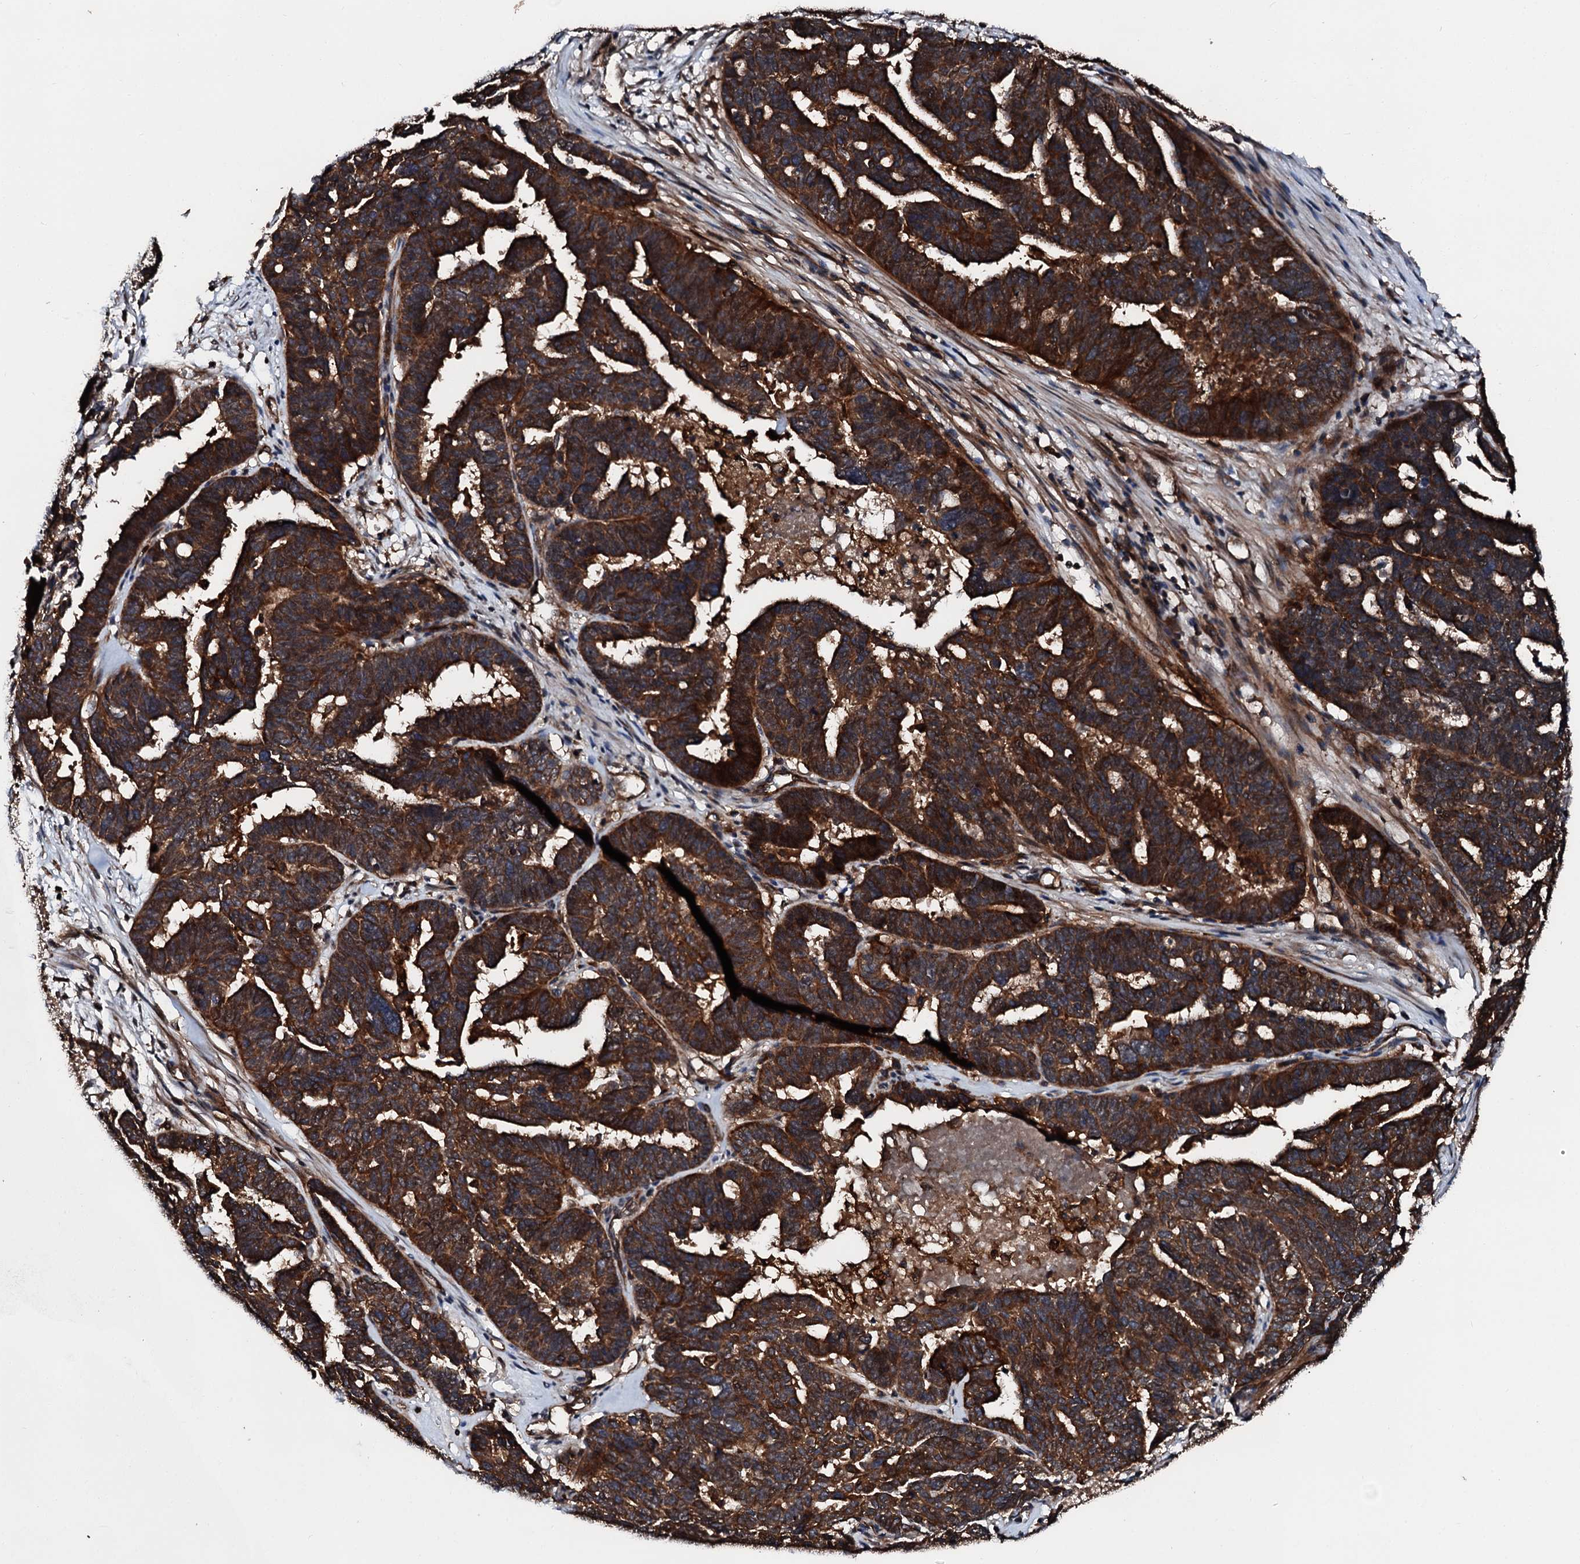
{"staining": {"intensity": "strong", "quantity": ">75%", "location": "cytoplasmic/membranous"}, "tissue": "ovarian cancer", "cell_type": "Tumor cells", "image_type": "cancer", "snomed": [{"axis": "morphology", "description": "Cystadenocarcinoma, serous, NOS"}, {"axis": "topography", "description": "Ovary"}], "caption": "Immunohistochemistry staining of ovarian cancer, which demonstrates high levels of strong cytoplasmic/membranous staining in approximately >75% of tumor cells indicating strong cytoplasmic/membranous protein positivity. The staining was performed using DAB (brown) for protein detection and nuclei were counterstained in hematoxylin (blue).", "gene": "FGD4", "patient": {"sex": "female", "age": 59}}